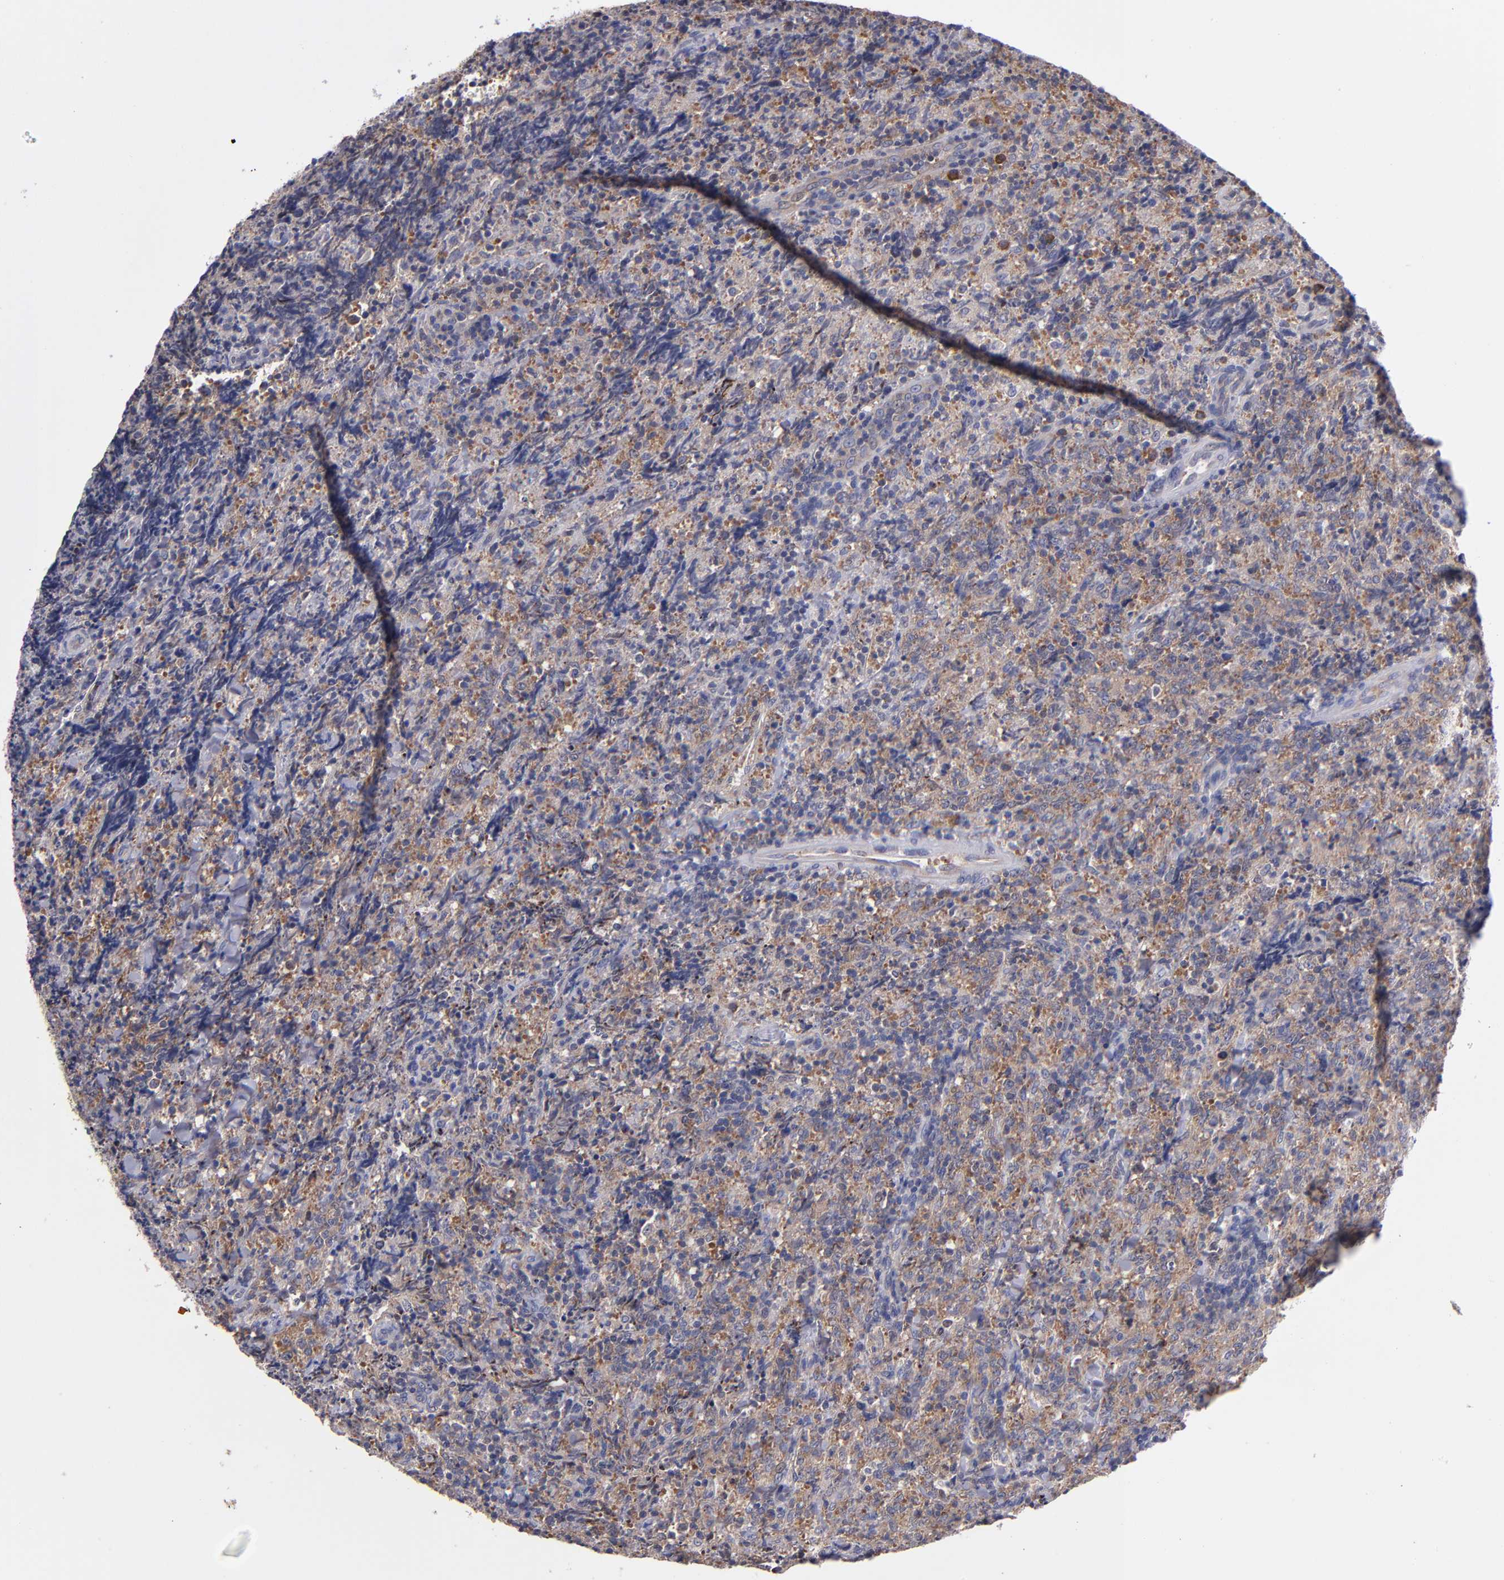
{"staining": {"intensity": "weak", "quantity": ">75%", "location": "cytoplasmic/membranous"}, "tissue": "lymphoma", "cell_type": "Tumor cells", "image_type": "cancer", "snomed": [{"axis": "morphology", "description": "Malignant lymphoma, non-Hodgkin's type, High grade"}, {"axis": "topography", "description": "Tonsil"}], "caption": "This is a micrograph of immunohistochemistry staining of lymphoma, which shows weak staining in the cytoplasmic/membranous of tumor cells.", "gene": "EIF3L", "patient": {"sex": "female", "age": 36}}